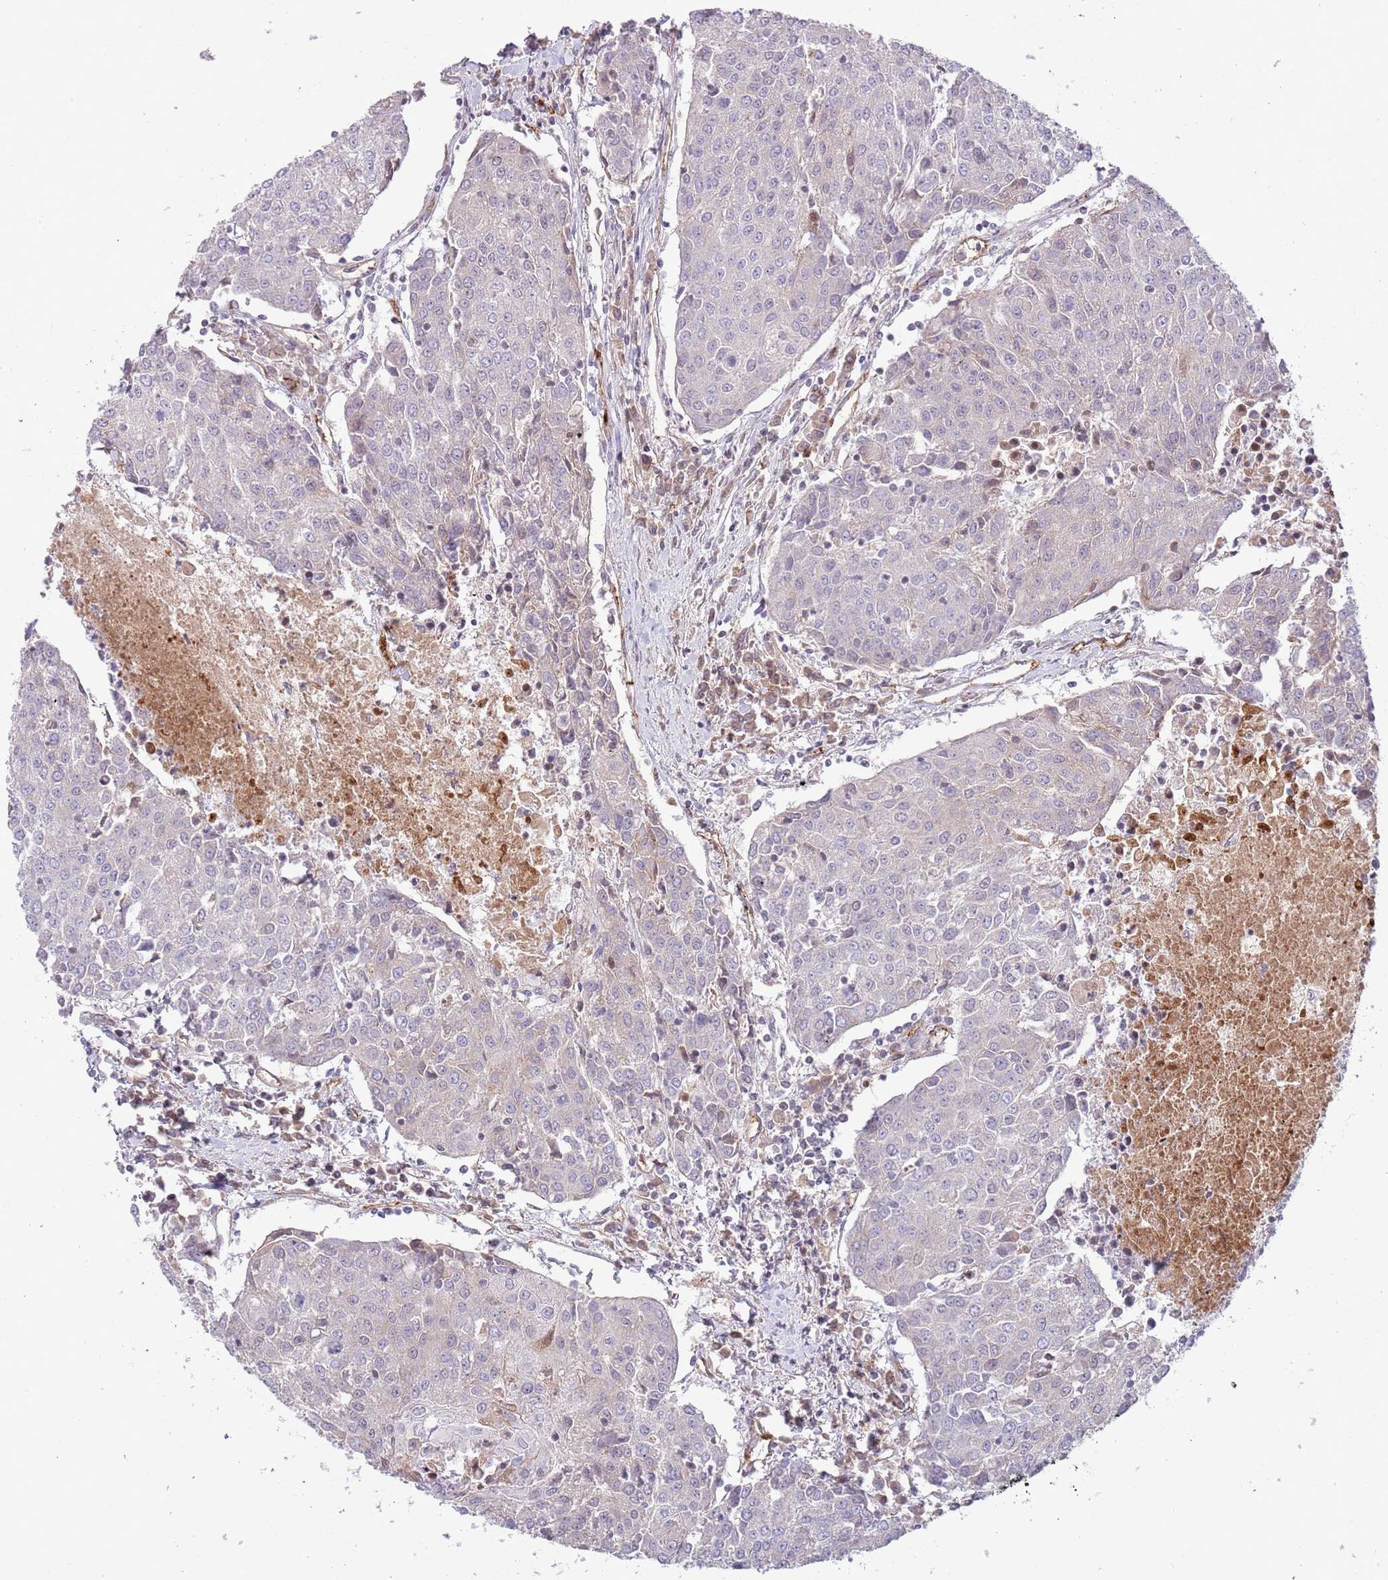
{"staining": {"intensity": "negative", "quantity": "none", "location": "none"}, "tissue": "urothelial cancer", "cell_type": "Tumor cells", "image_type": "cancer", "snomed": [{"axis": "morphology", "description": "Urothelial carcinoma, High grade"}, {"axis": "topography", "description": "Urinary bladder"}], "caption": "This is an IHC photomicrograph of human high-grade urothelial carcinoma. There is no expression in tumor cells.", "gene": "DPP10", "patient": {"sex": "female", "age": 85}}